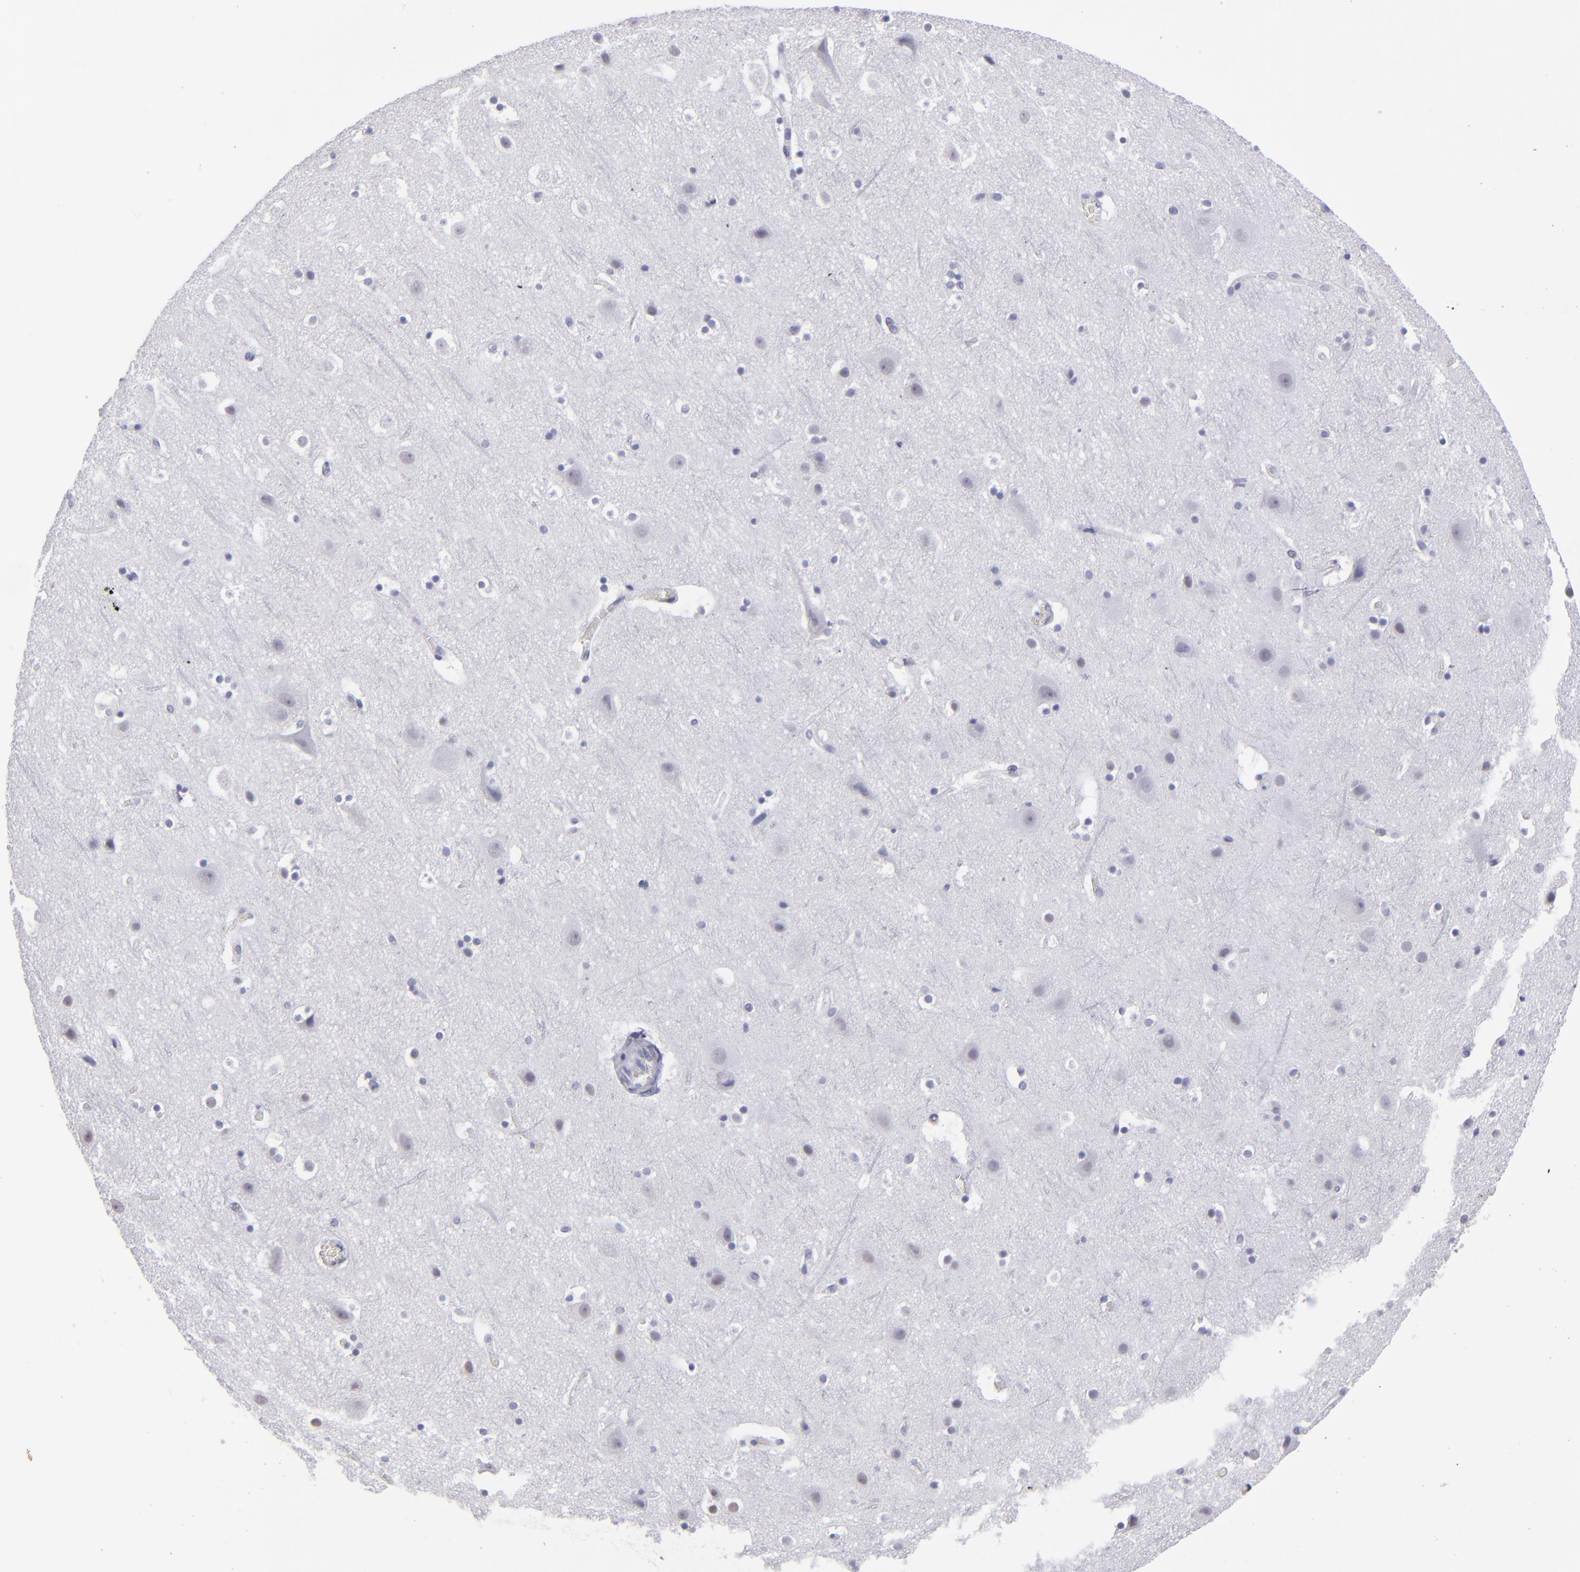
{"staining": {"intensity": "negative", "quantity": "none", "location": "none"}, "tissue": "cerebral cortex", "cell_type": "Endothelial cells", "image_type": "normal", "snomed": [{"axis": "morphology", "description": "Normal tissue, NOS"}, {"axis": "topography", "description": "Cerebral cortex"}], "caption": "IHC photomicrograph of unremarkable cerebral cortex stained for a protein (brown), which displays no expression in endothelial cells. (DAB IHC visualized using brightfield microscopy, high magnification).", "gene": "ALDOB", "patient": {"sex": "male", "age": 45}}